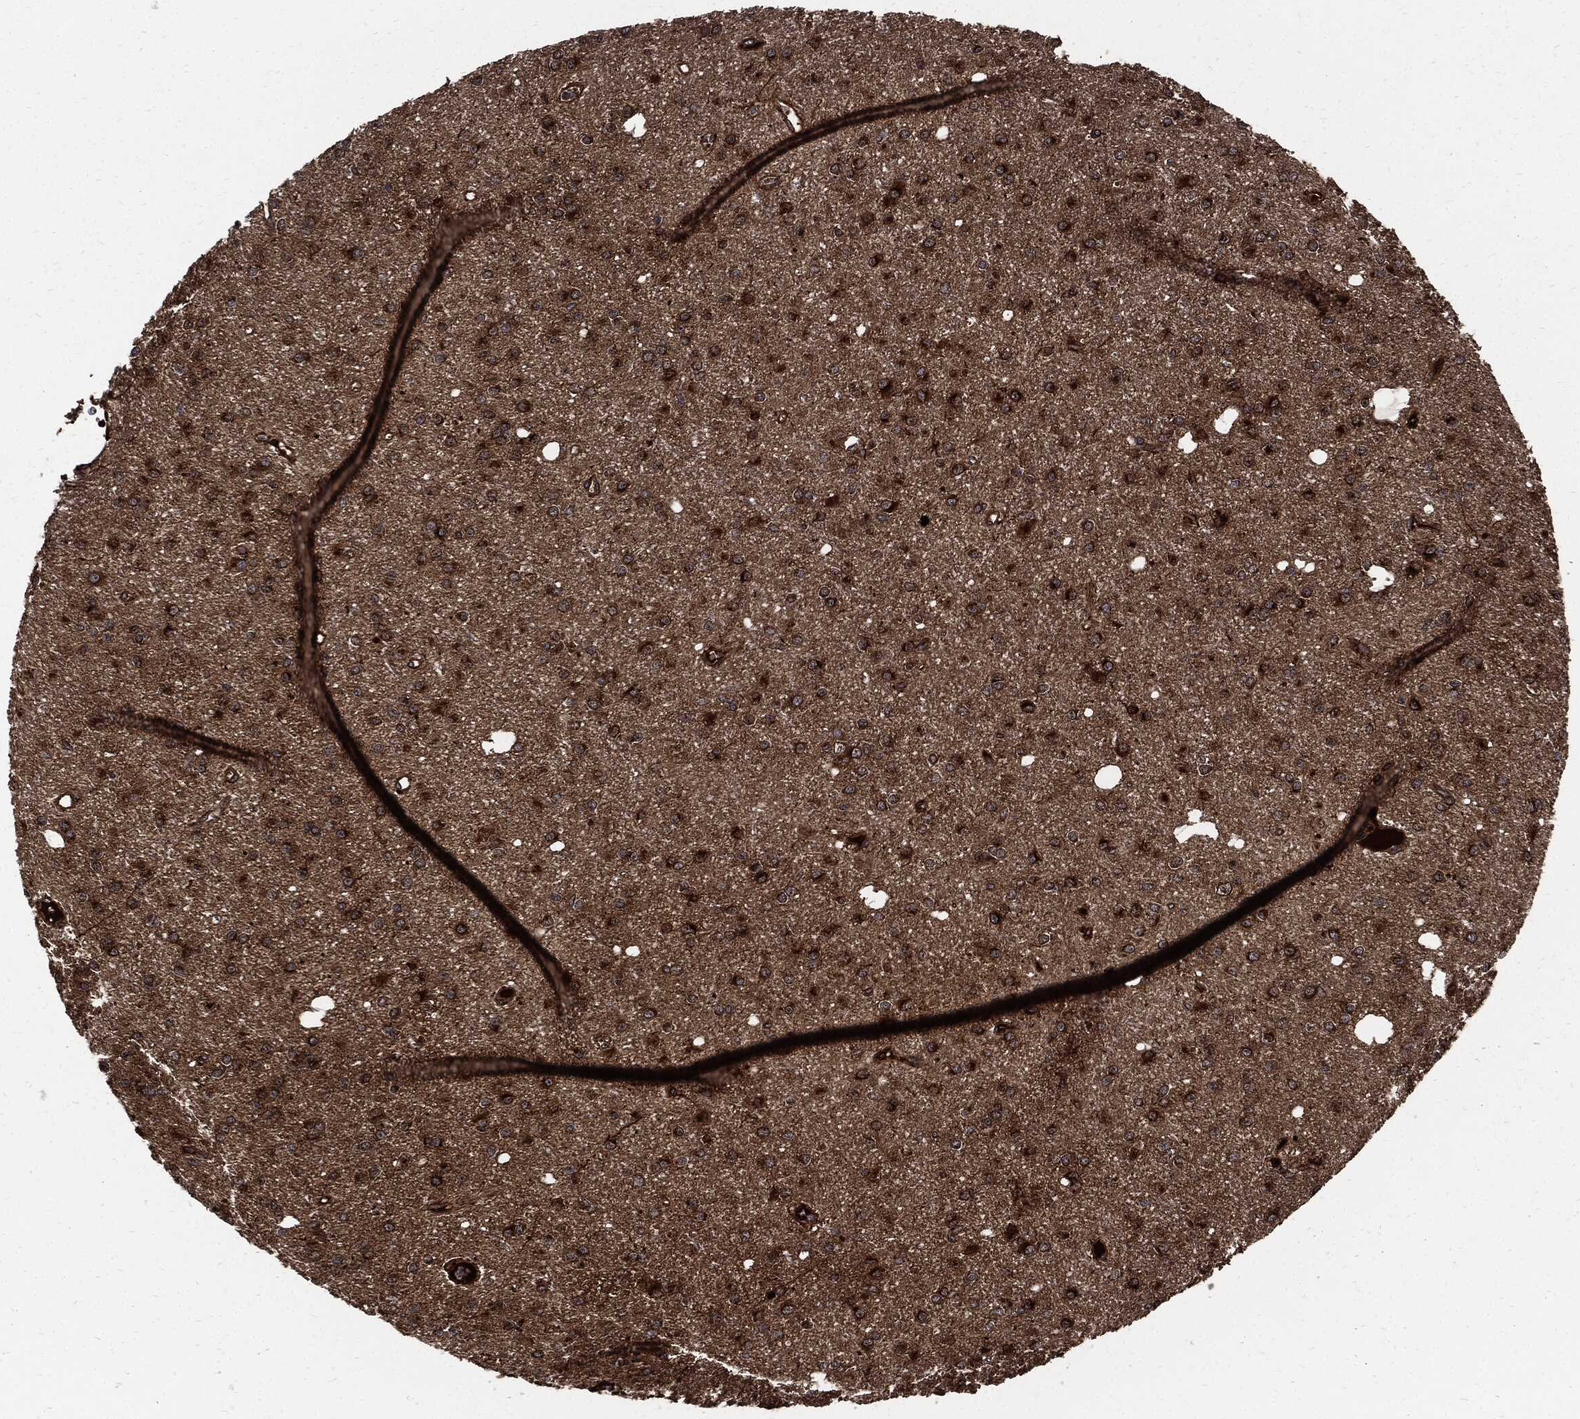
{"staining": {"intensity": "strong", "quantity": ">75%", "location": "cytoplasmic/membranous"}, "tissue": "glioma", "cell_type": "Tumor cells", "image_type": "cancer", "snomed": [{"axis": "morphology", "description": "Glioma, malignant, Low grade"}, {"axis": "topography", "description": "Brain"}], "caption": "About >75% of tumor cells in glioma demonstrate strong cytoplasmic/membranous protein positivity as visualized by brown immunohistochemical staining.", "gene": "CLU", "patient": {"sex": "male", "age": 27}}